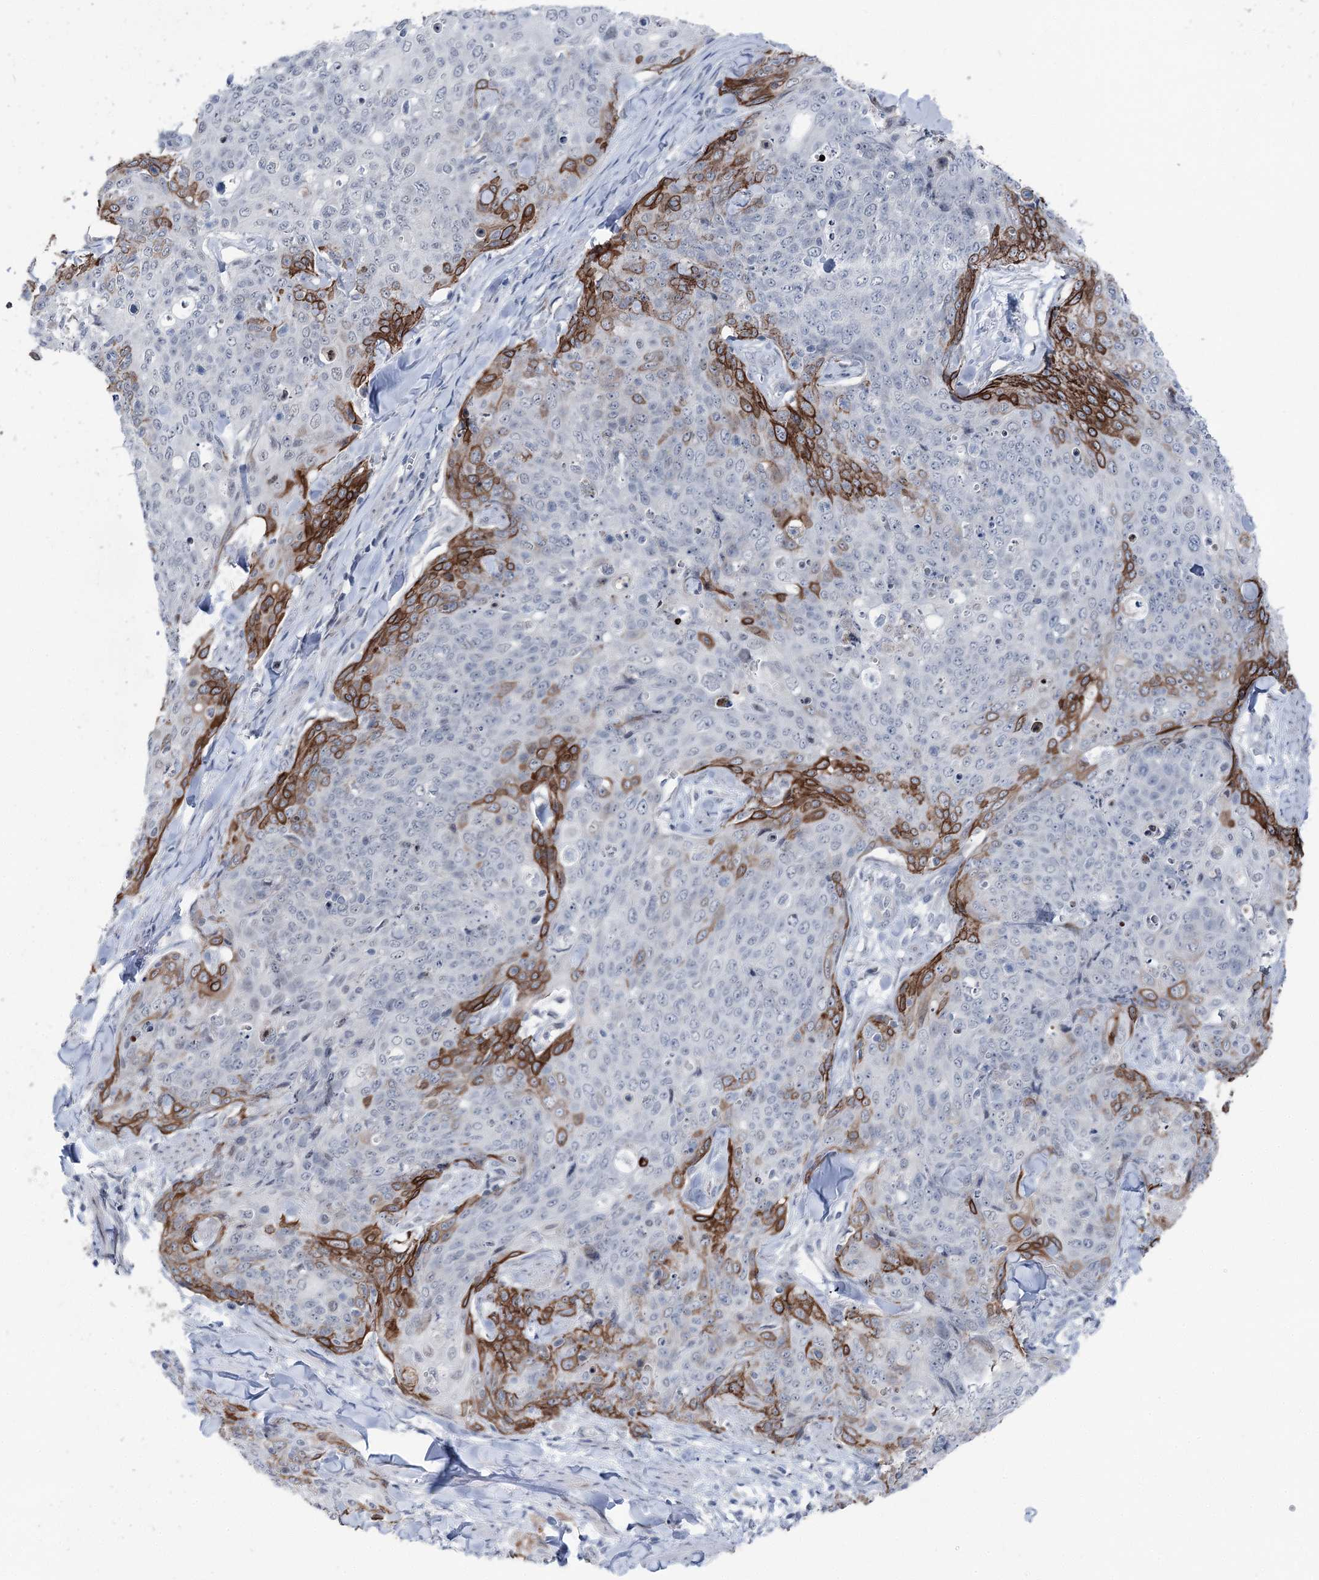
{"staining": {"intensity": "strong", "quantity": "<25%", "location": "cytoplasmic/membranous"}, "tissue": "skin cancer", "cell_type": "Tumor cells", "image_type": "cancer", "snomed": [{"axis": "morphology", "description": "Squamous cell carcinoma, NOS"}, {"axis": "topography", "description": "Skin"}, {"axis": "topography", "description": "Vulva"}], "caption": "The histopathology image exhibits staining of squamous cell carcinoma (skin), revealing strong cytoplasmic/membranous protein staining (brown color) within tumor cells.", "gene": "STEEP1", "patient": {"sex": "female", "age": 85}}